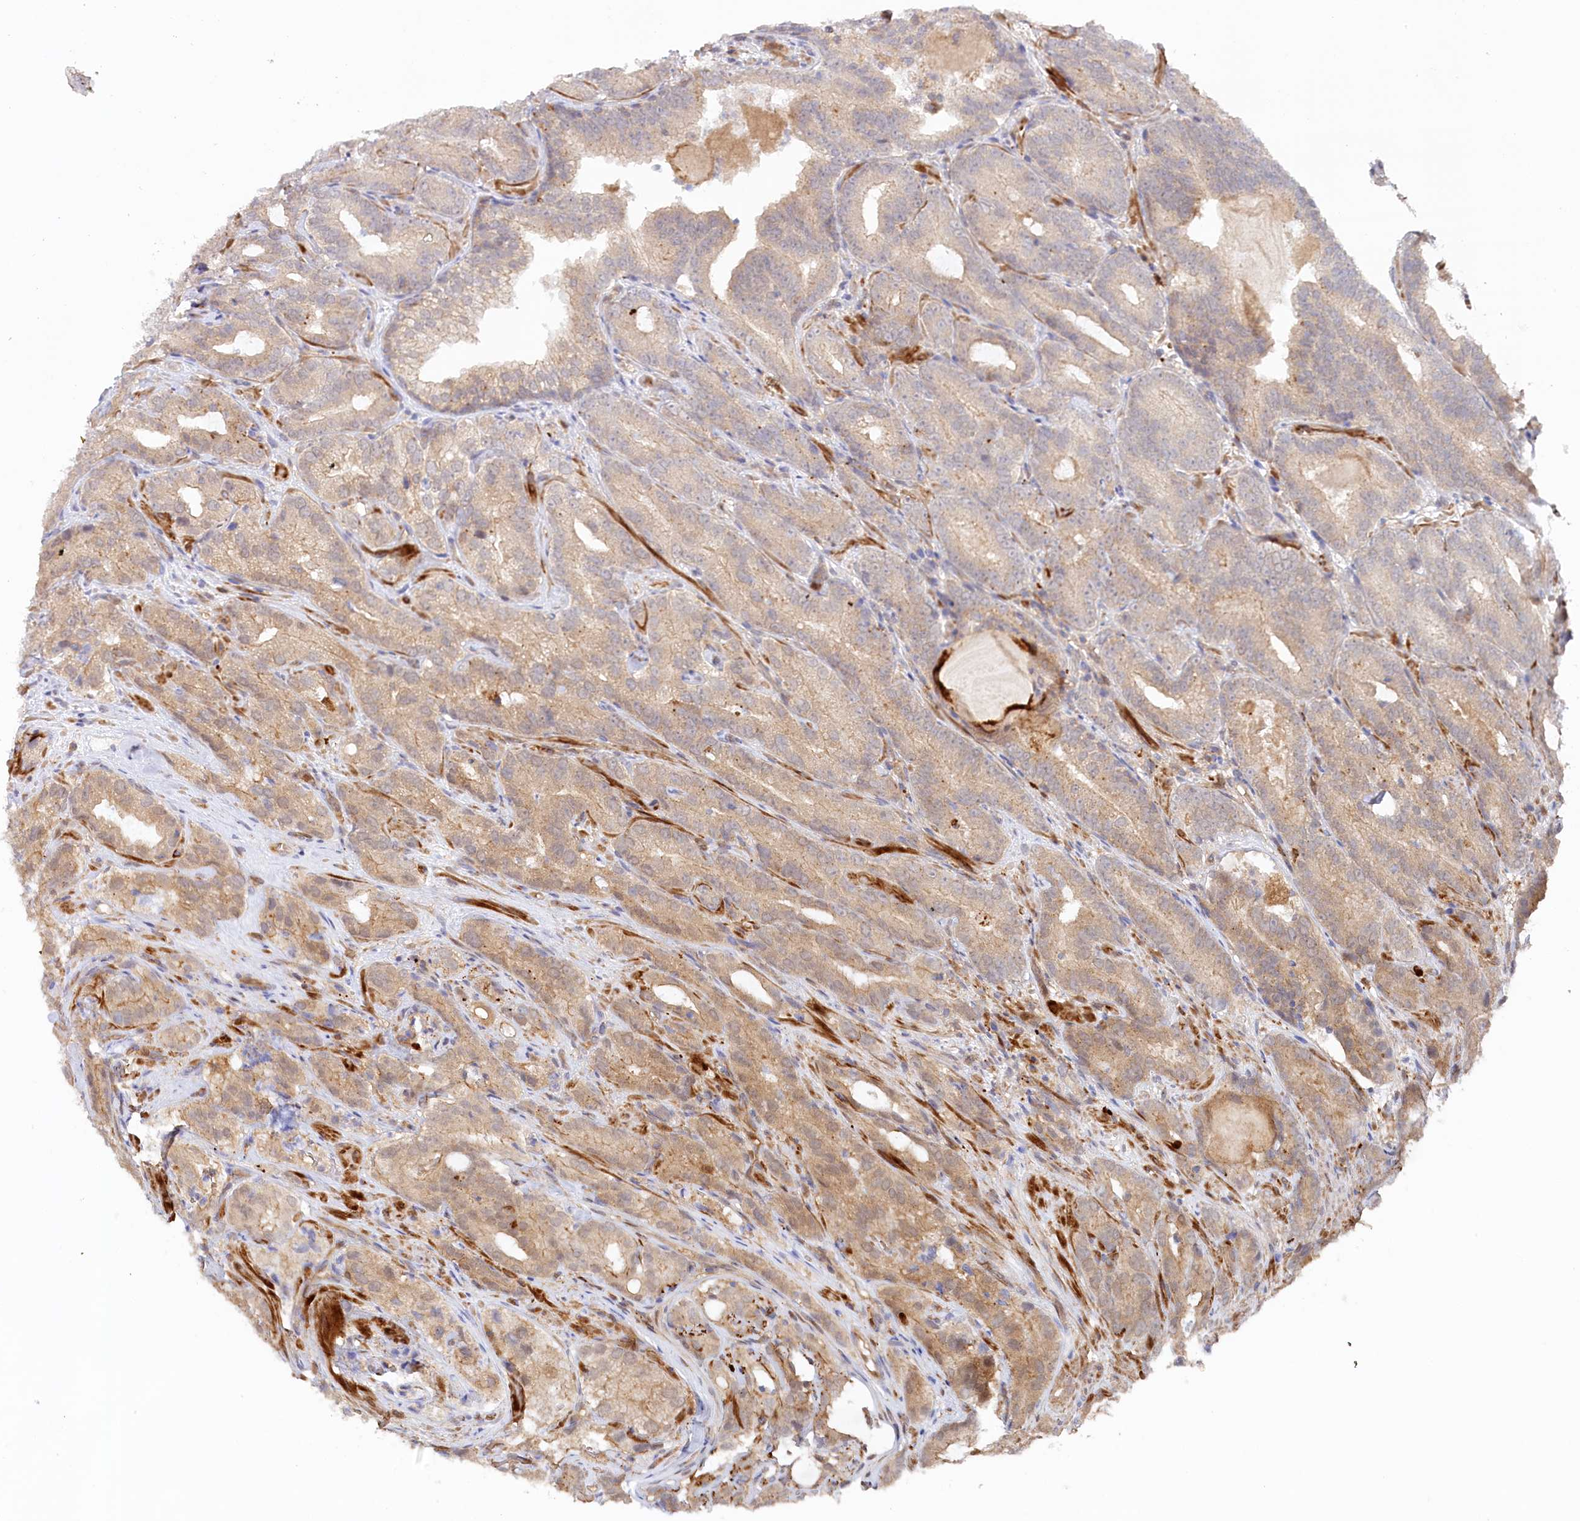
{"staining": {"intensity": "weak", "quantity": "25%-75%", "location": "cytoplasmic/membranous"}, "tissue": "prostate cancer", "cell_type": "Tumor cells", "image_type": "cancer", "snomed": [{"axis": "morphology", "description": "Adenocarcinoma, High grade"}, {"axis": "topography", "description": "Prostate"}], "caption": "High-grade adenocarcinoma (prostate) tissue exhibits weak cytoplasmic/membranous expression in approximately 25%-75% of tumor cells, visualized by immunohistochemistry.", "gene": "GBE1", "patient": {"sex": "male", "age": 57}}